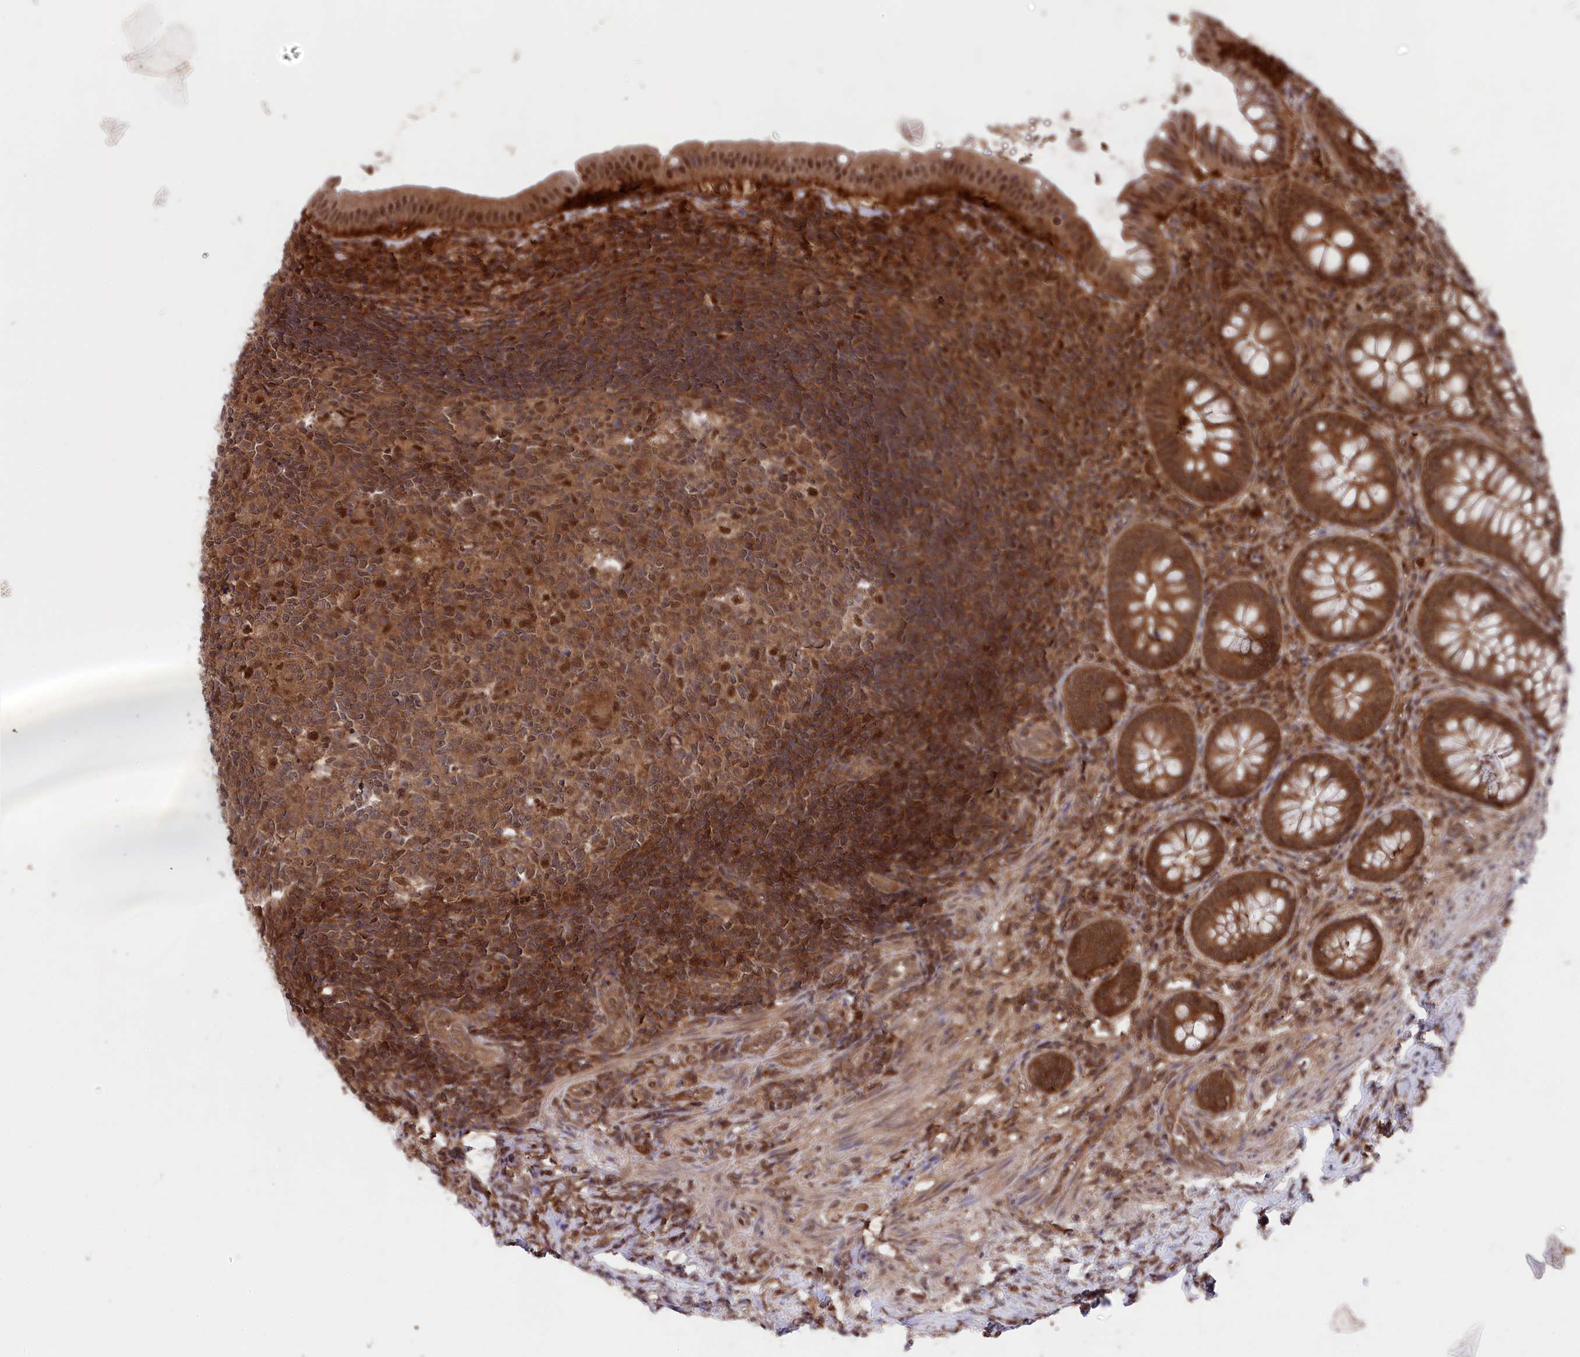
{"staining": {"intensity": "strong", "quantity": ">75%", "location": "cytoplasmic/membranous,nuclear"}, "tissue": "appendix", "cell_type": "Glandular cells", "image_type": "normal", "snomed": [{"axis": "morphology", "description": "Normal tissue, NOS"}, {"axis": "topography", "description": "Appendix"}], "caption": "Immunohistochemistry of unremarkable appendix reveals high levels of strong cytoplasmic/membranous,nuclear expression in approximately >75% of glandular cells.", "gene": "PSMA1", "patient": {"sex": "female", "age": 54}}